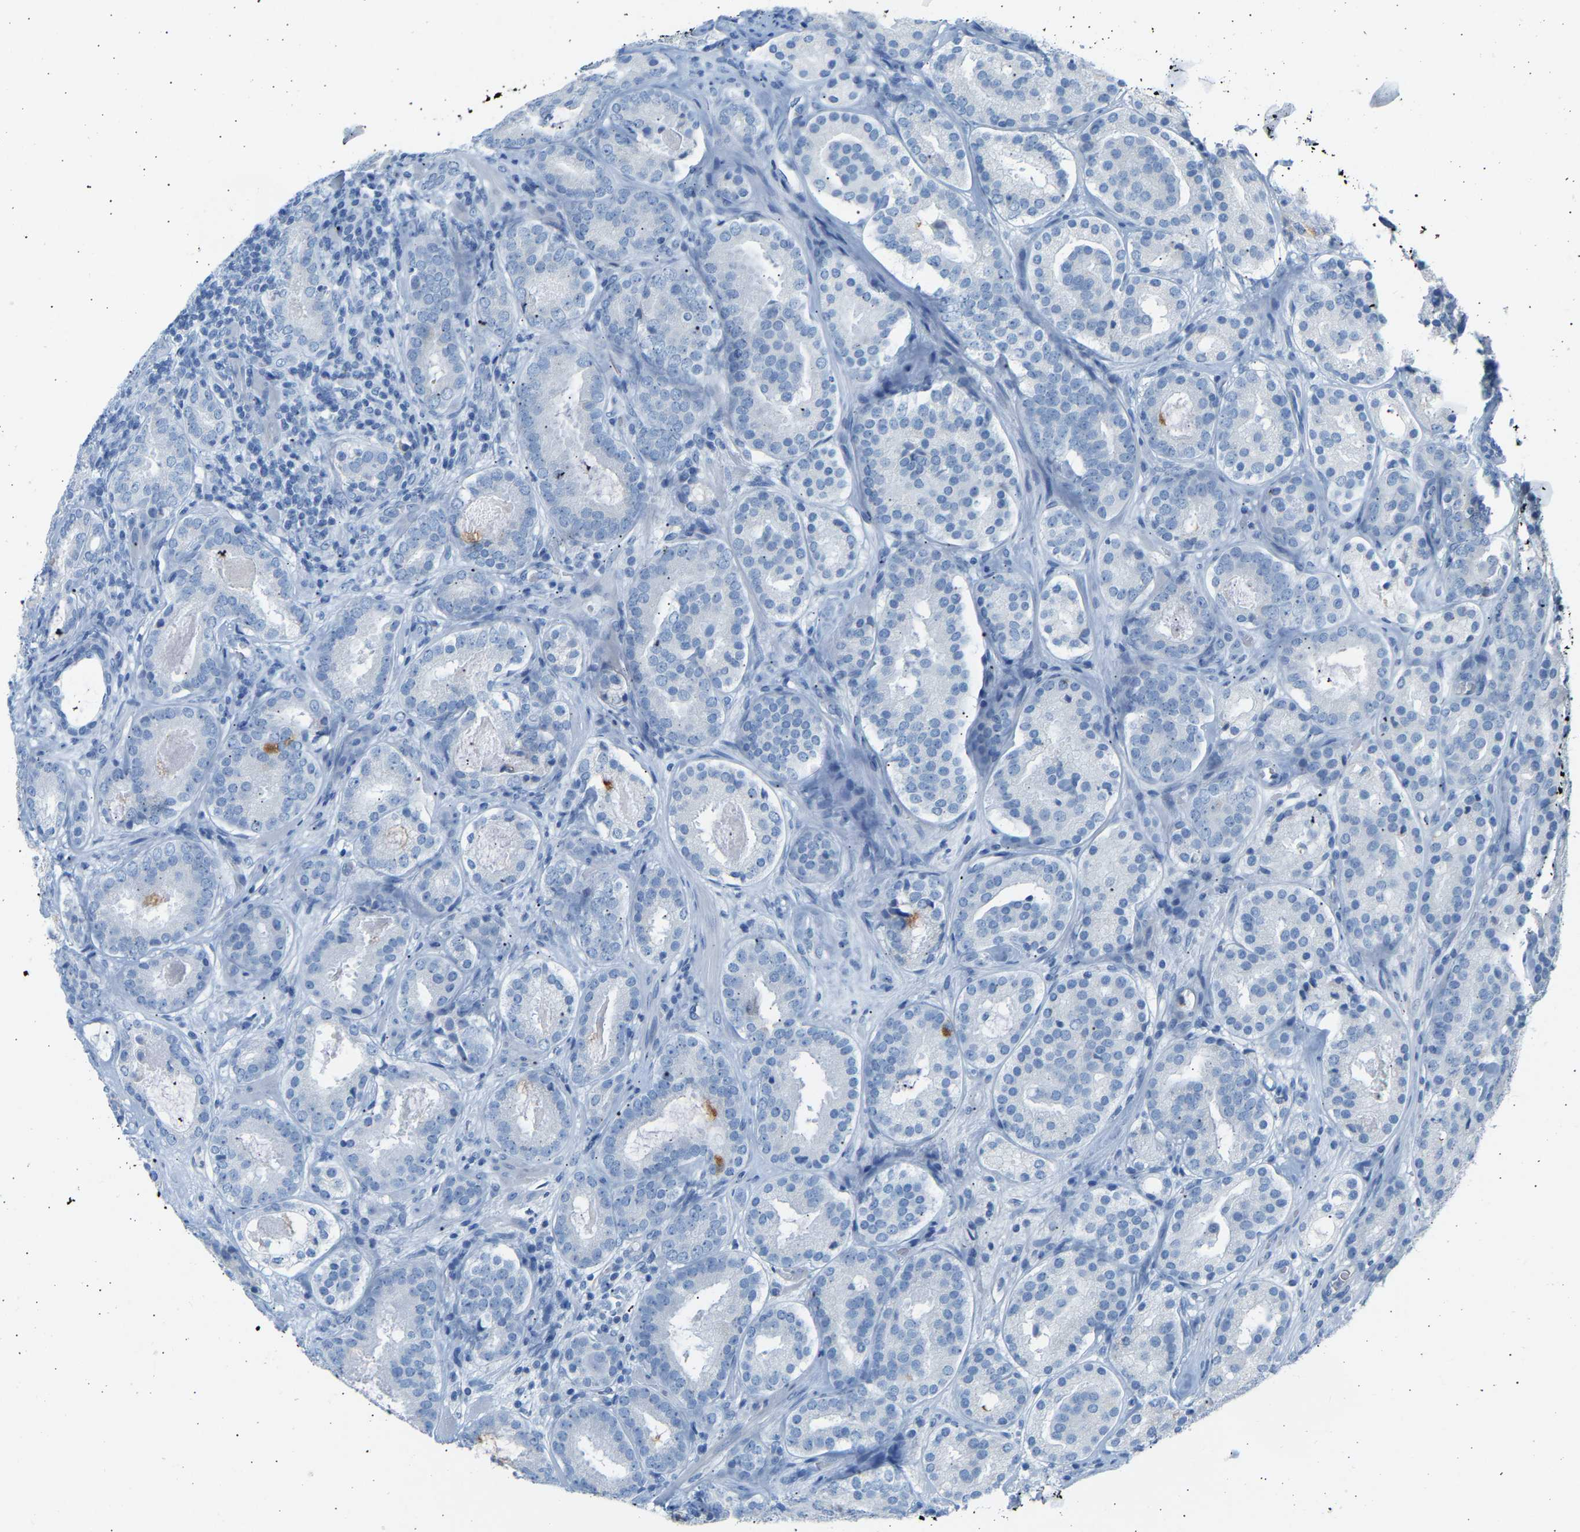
{"staining": {"intensity": "negative", "quantity": "none", "location": "none"}, "tissue": "prostate cancer", "cell_type": "Tumor cells", "image_type": "cancer", "snomed": [{"axis": "morphology", "description": "Adenocarcinoma, Low grade"}, {"axis": "topography", "description": "Prostate"}], "caption": "Adenocarcinoma (low-grade) (prostate) was stained to show a protein in brown. There is no significant positivity in tumor cells.", "gene": "GNAS", "patient": {"sex": "male", "age": 69}}